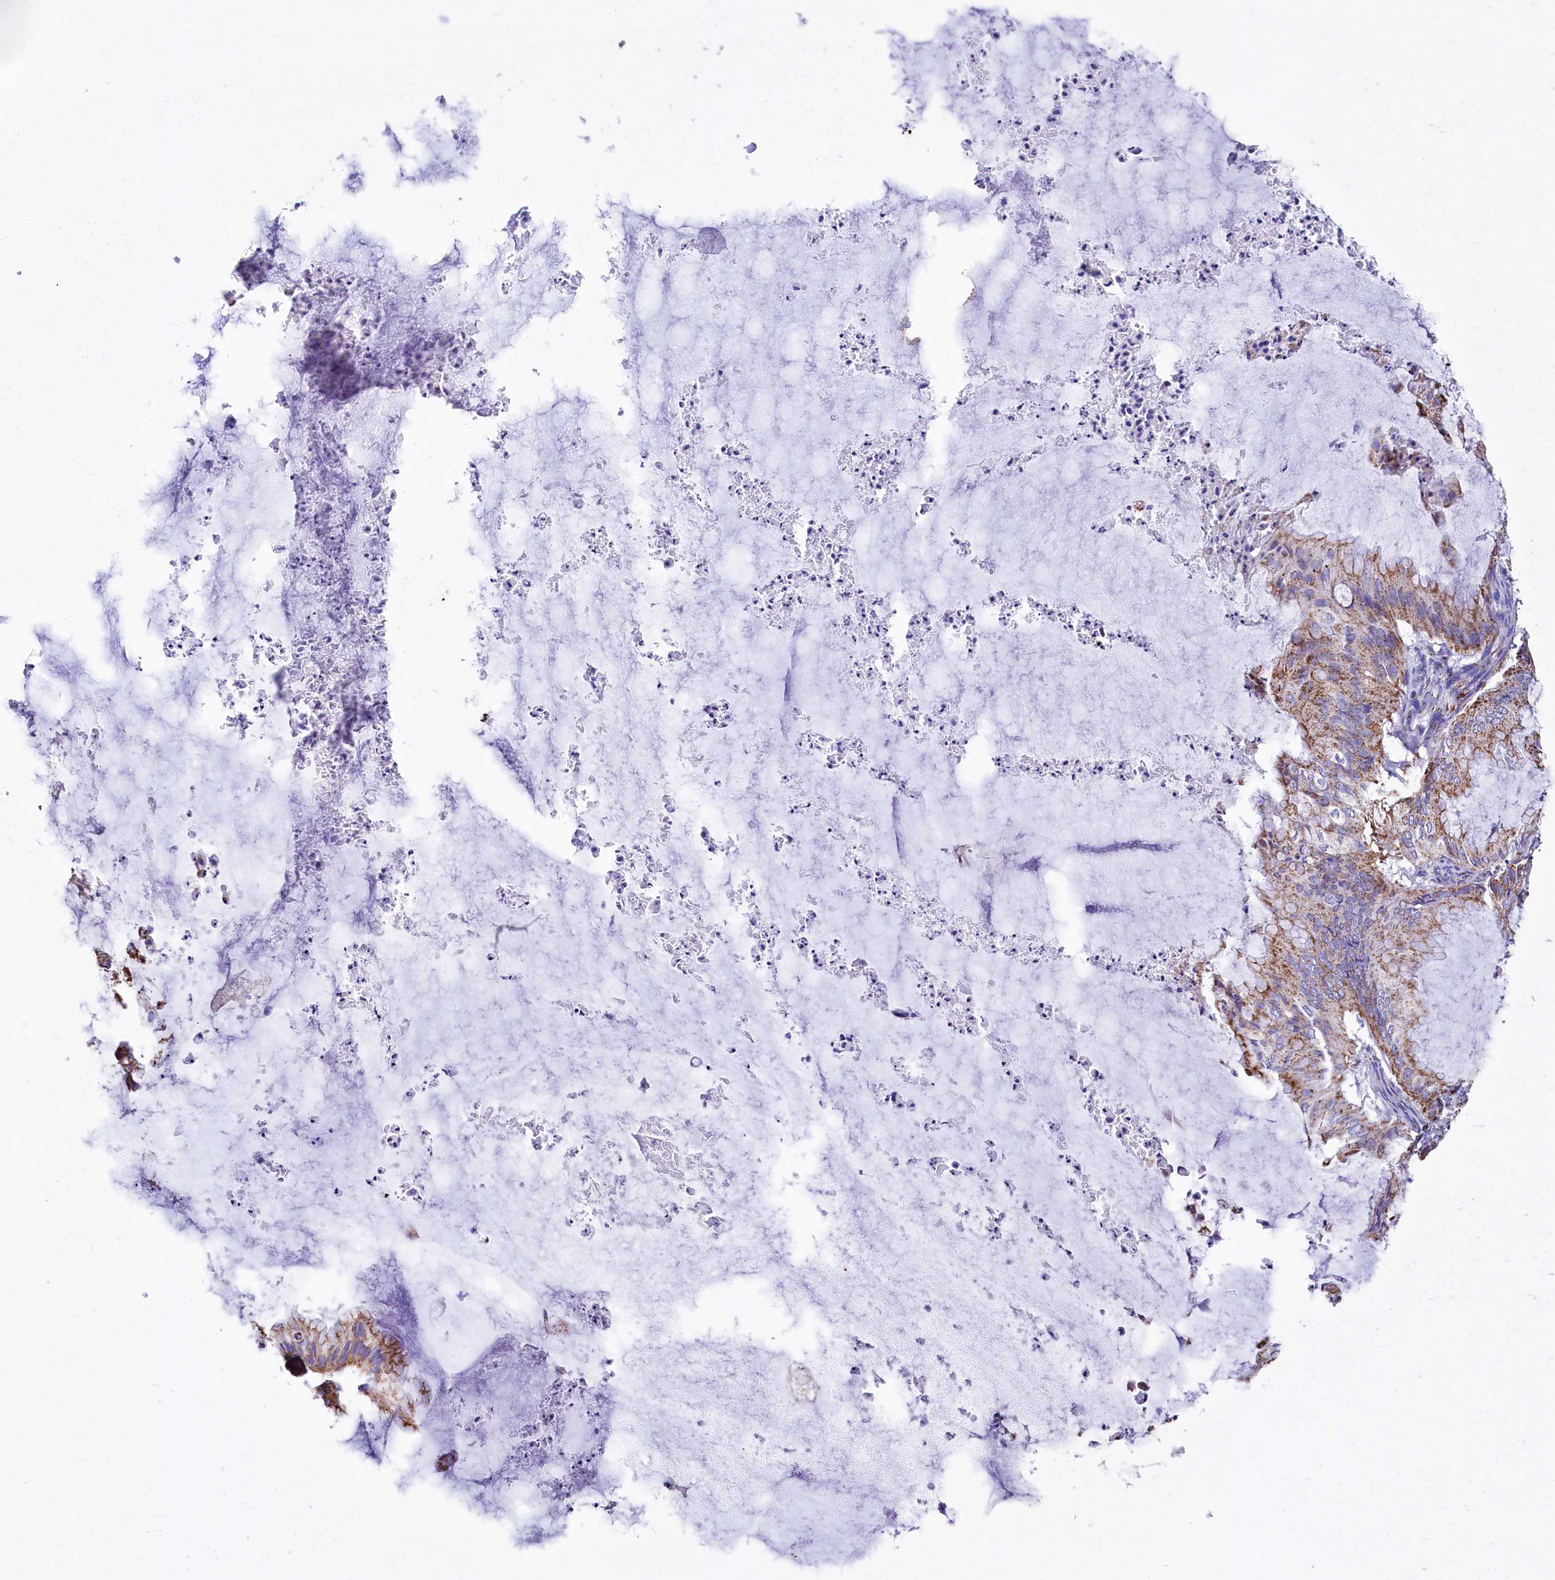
{"staining": {"intensity": "moderate", "quantity": ">75%", "location": "cytoplasmic/membranous"}, "tissue": "ovarian cancer", "cell_type": "Tumor cells", "image_type": "cancer", "snomed": [{"axis": "morphology", "description": "Cystadenocarcinoma, mucinous, NOS"}, {"axis": "topography", "description": "Ovary"}], "caption": "This is an image of immunohistochemistry staining of mucinous cystadenocarcinoma (ovarian), which shows moderate expression in the cytoplasmic/membranous of tumor cells.", "gene": "MMAB", "patient": {"sex": "female", "age": 71}}